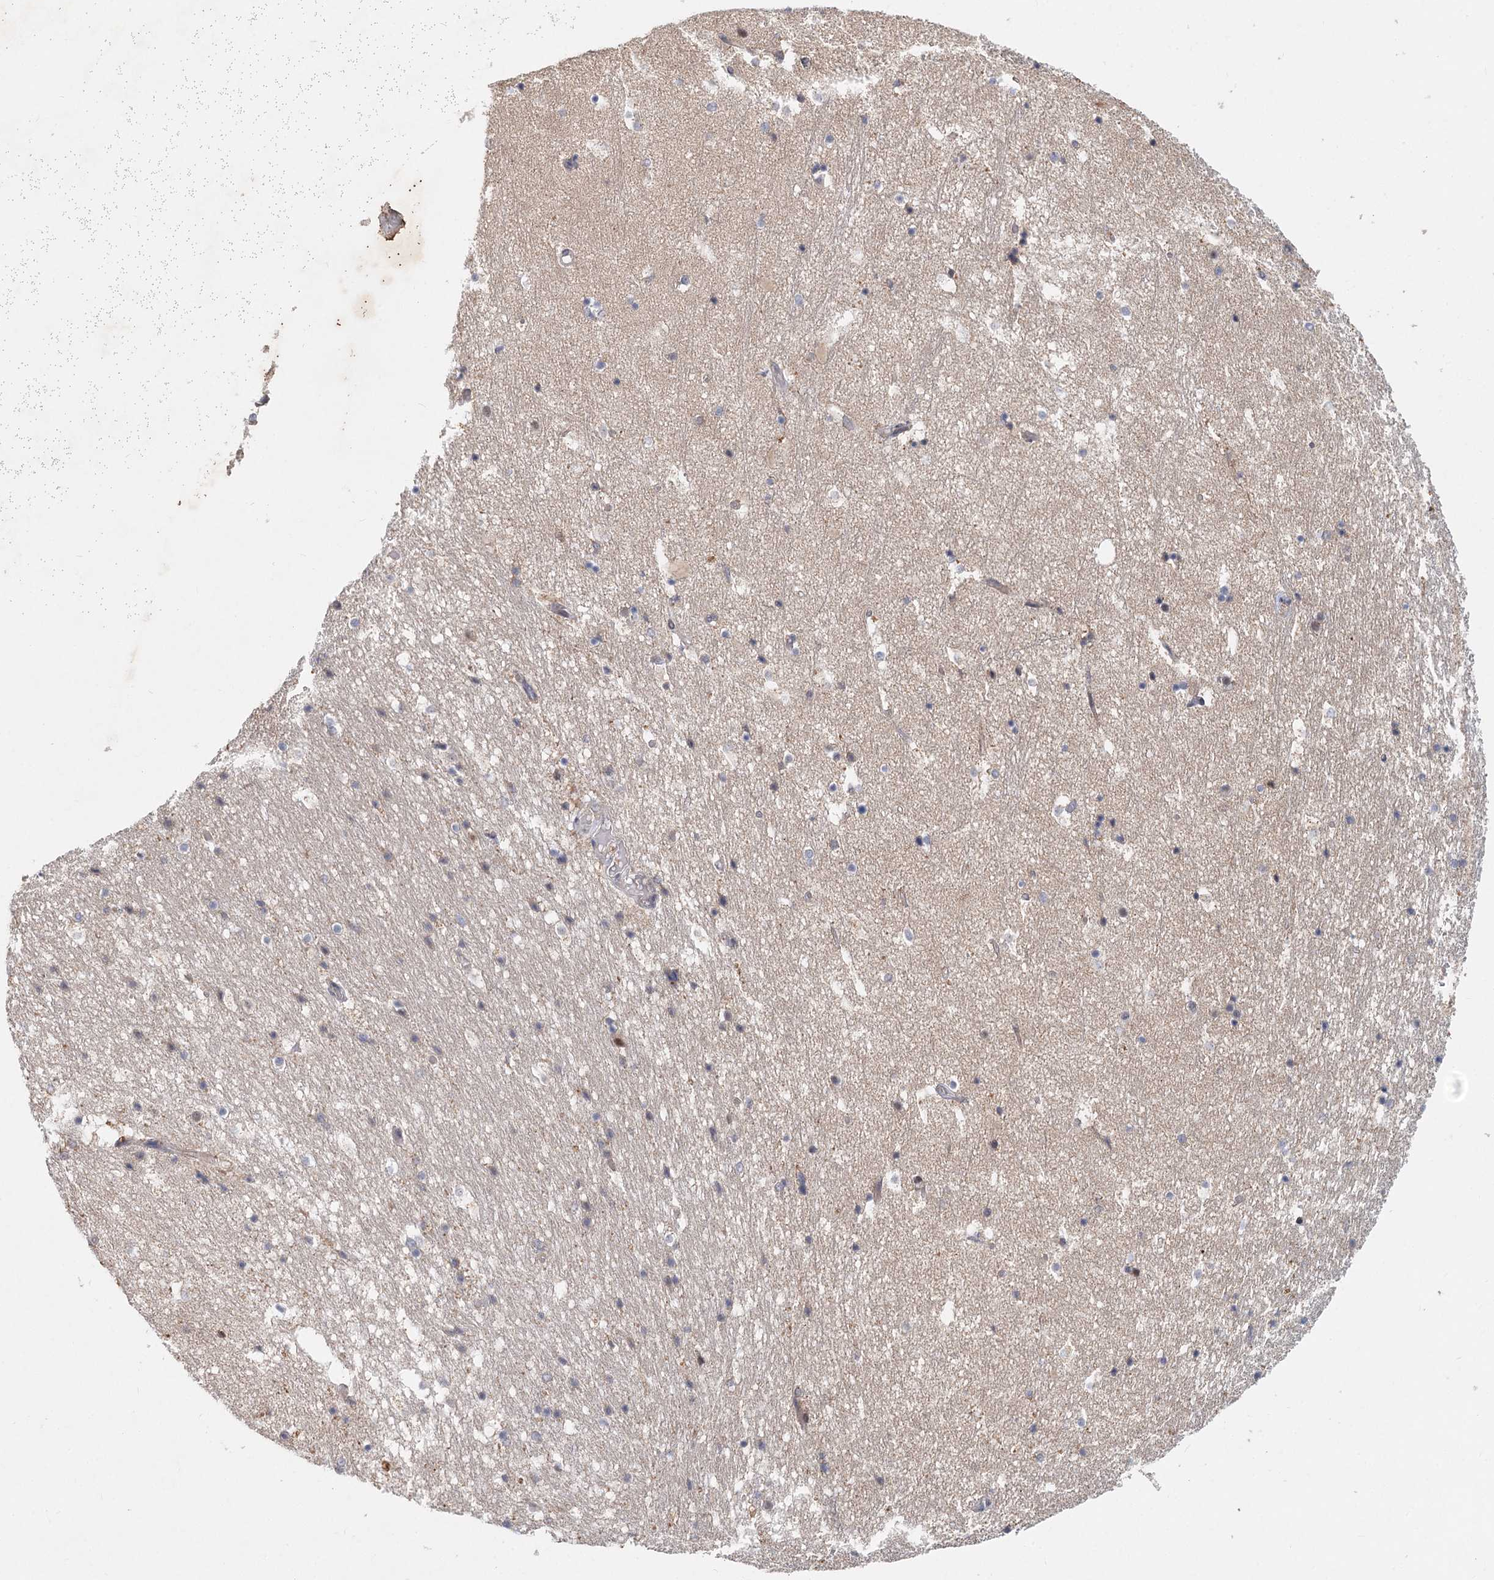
{"staining": {"intensity": "moderate", "quantity": "<25%", "location": "cytoplasmic/membranous"}, "tissue": "hippocampus", "cell_type": "Glial cells", "image_type": "normal", "snomed": [{"axis": "morphology", "description": "Normal tissue, NOS"}, {"axis": "topography", "description": "Hippocampus"}], "caption": "Approximately <25% of glial cells in unremarkable hippocampus show moderate cytoplasmic/membranous protein staining as visualized by brown immunohistochemical staining.", "gene": "AP3B1", "patient": {"sex": "female", "age": 52}}